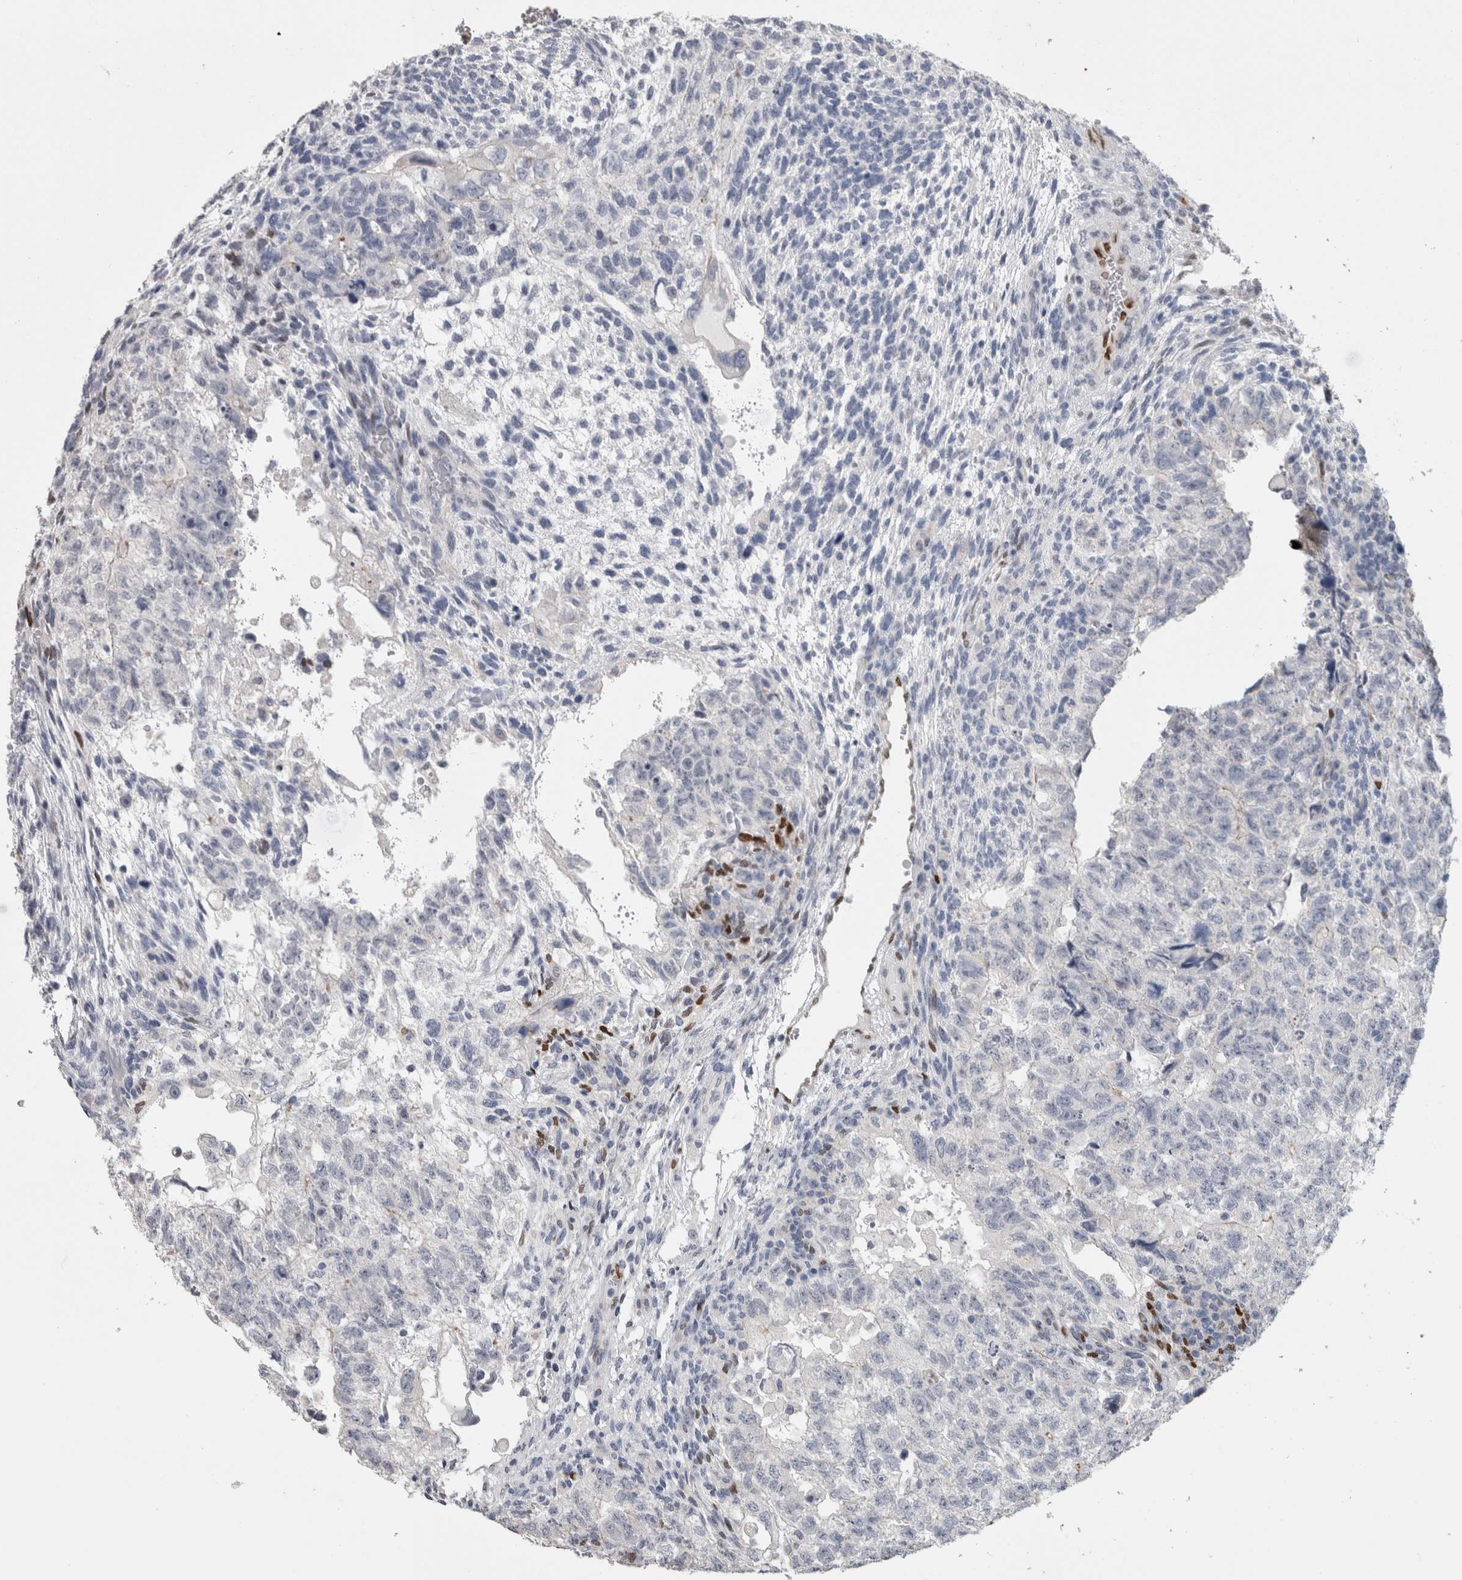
{"staining": {"intensity": "negative", "quantity": "none", "location": "none"}, "tissue": "testis cancer", "cell_type": "Tumor cells", "image_type": "cancer", "snomed": [{"axis": "morphology", "description": "Carcinoma, Embryonal, NOS"}, {"axis": "topography", "description": "Testis"}], "caption": "DAB (3,3'-diaminobenzidine) immunohistochemical staining of human testis cancer displays no significant staining in tumor cells.", "gene": "IL33", "patient": {"sex": "male", "age": 36}}